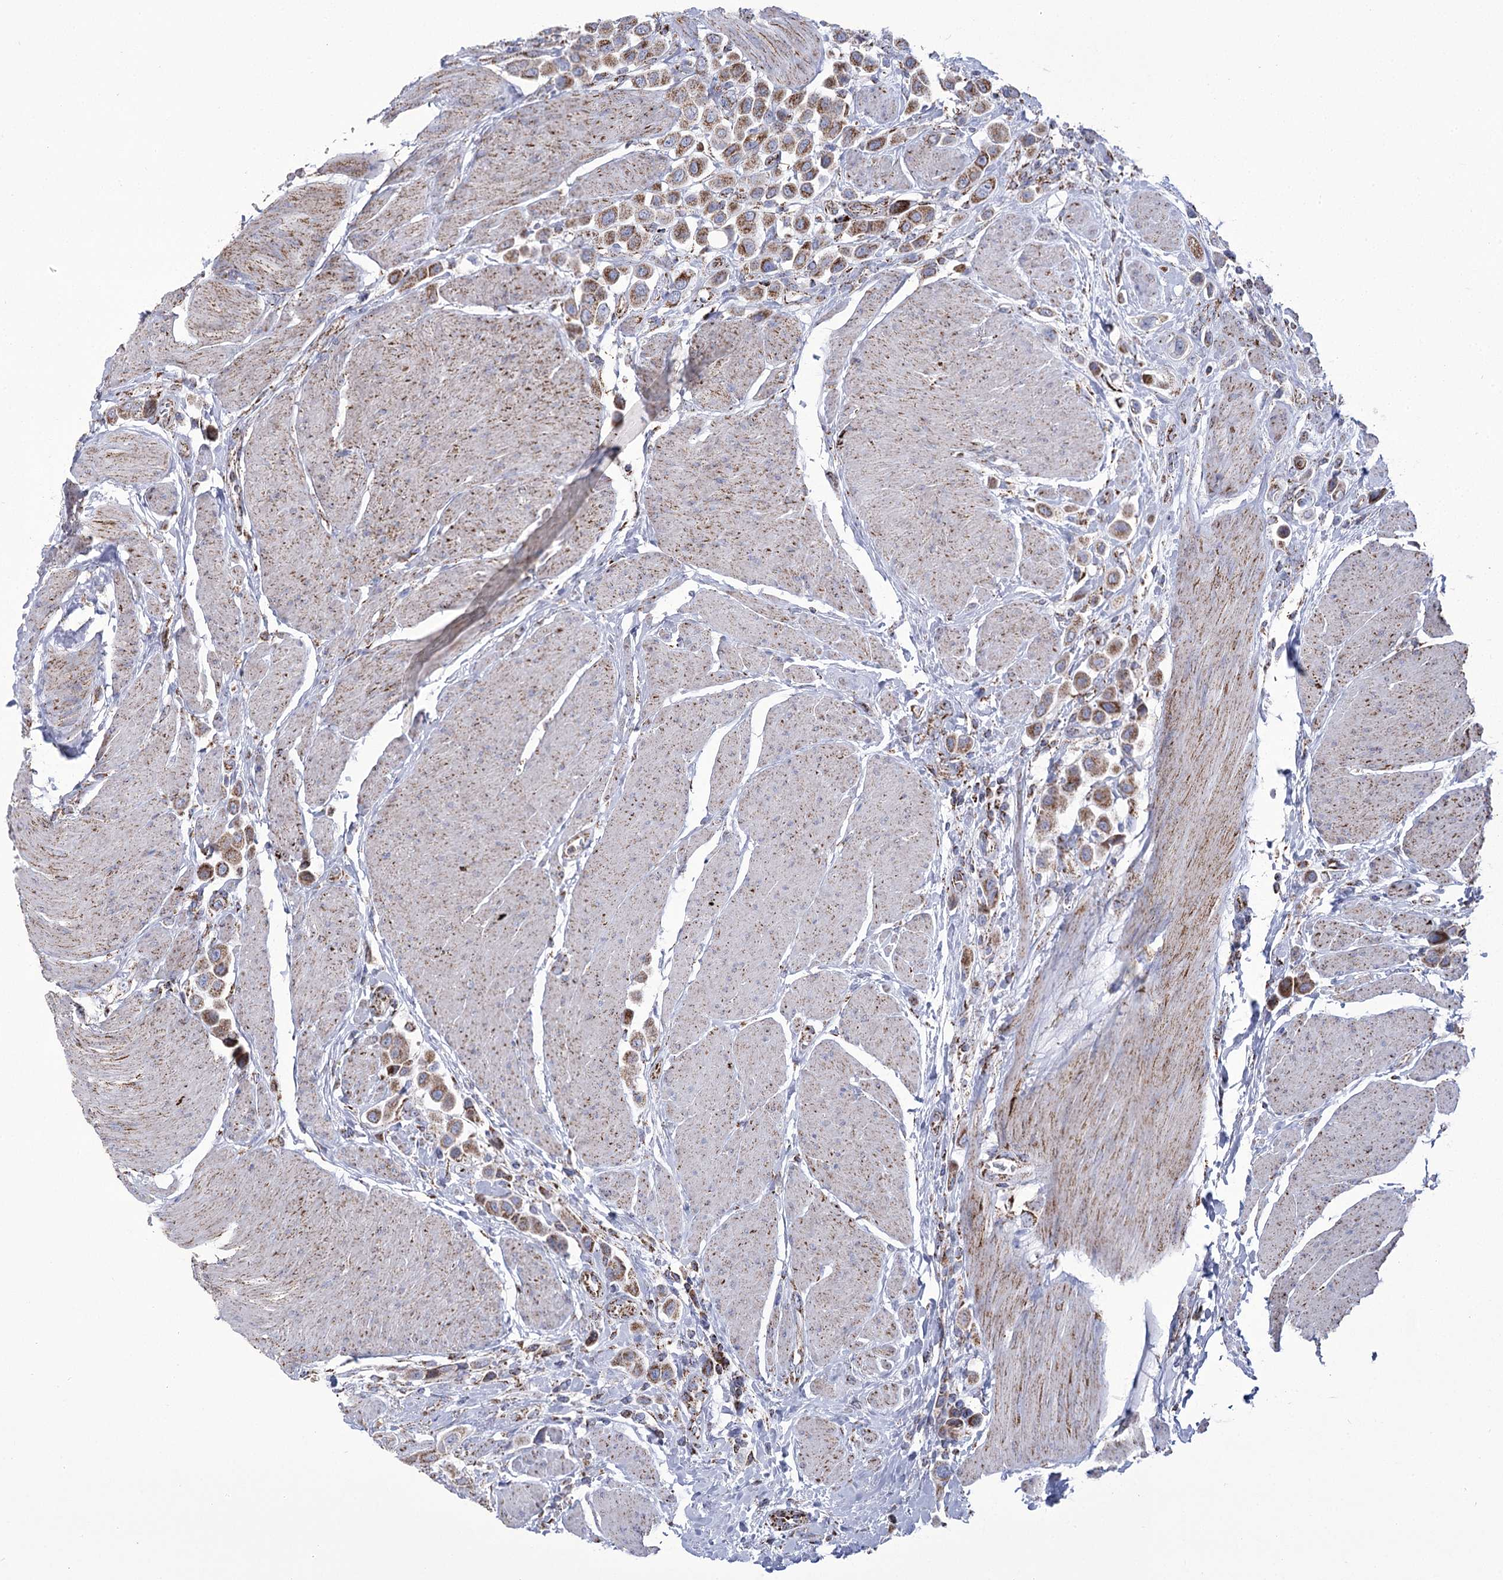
{"staining": {"intensity": "moderate", "quantity": ">75%", "location": "cytoplasmic/membranous"}, "tissue": "urothelial cancer", "cell_type": "Tumor cells", "image_type": "cancer", "snomed": [{"axis": "morphology", "description": "Urothelial carcinoma, High grade"}, {"axis": "topography", "description": "Urinary bladder"}], "caption": "Moderate cytoplasmic/membranous expression for a protein is identified in about >75% of tumor cells of urothelial cancer using immunohistochemistry.", "gene": "PDHB", "patient": {"sex": "male", "age": 50}}